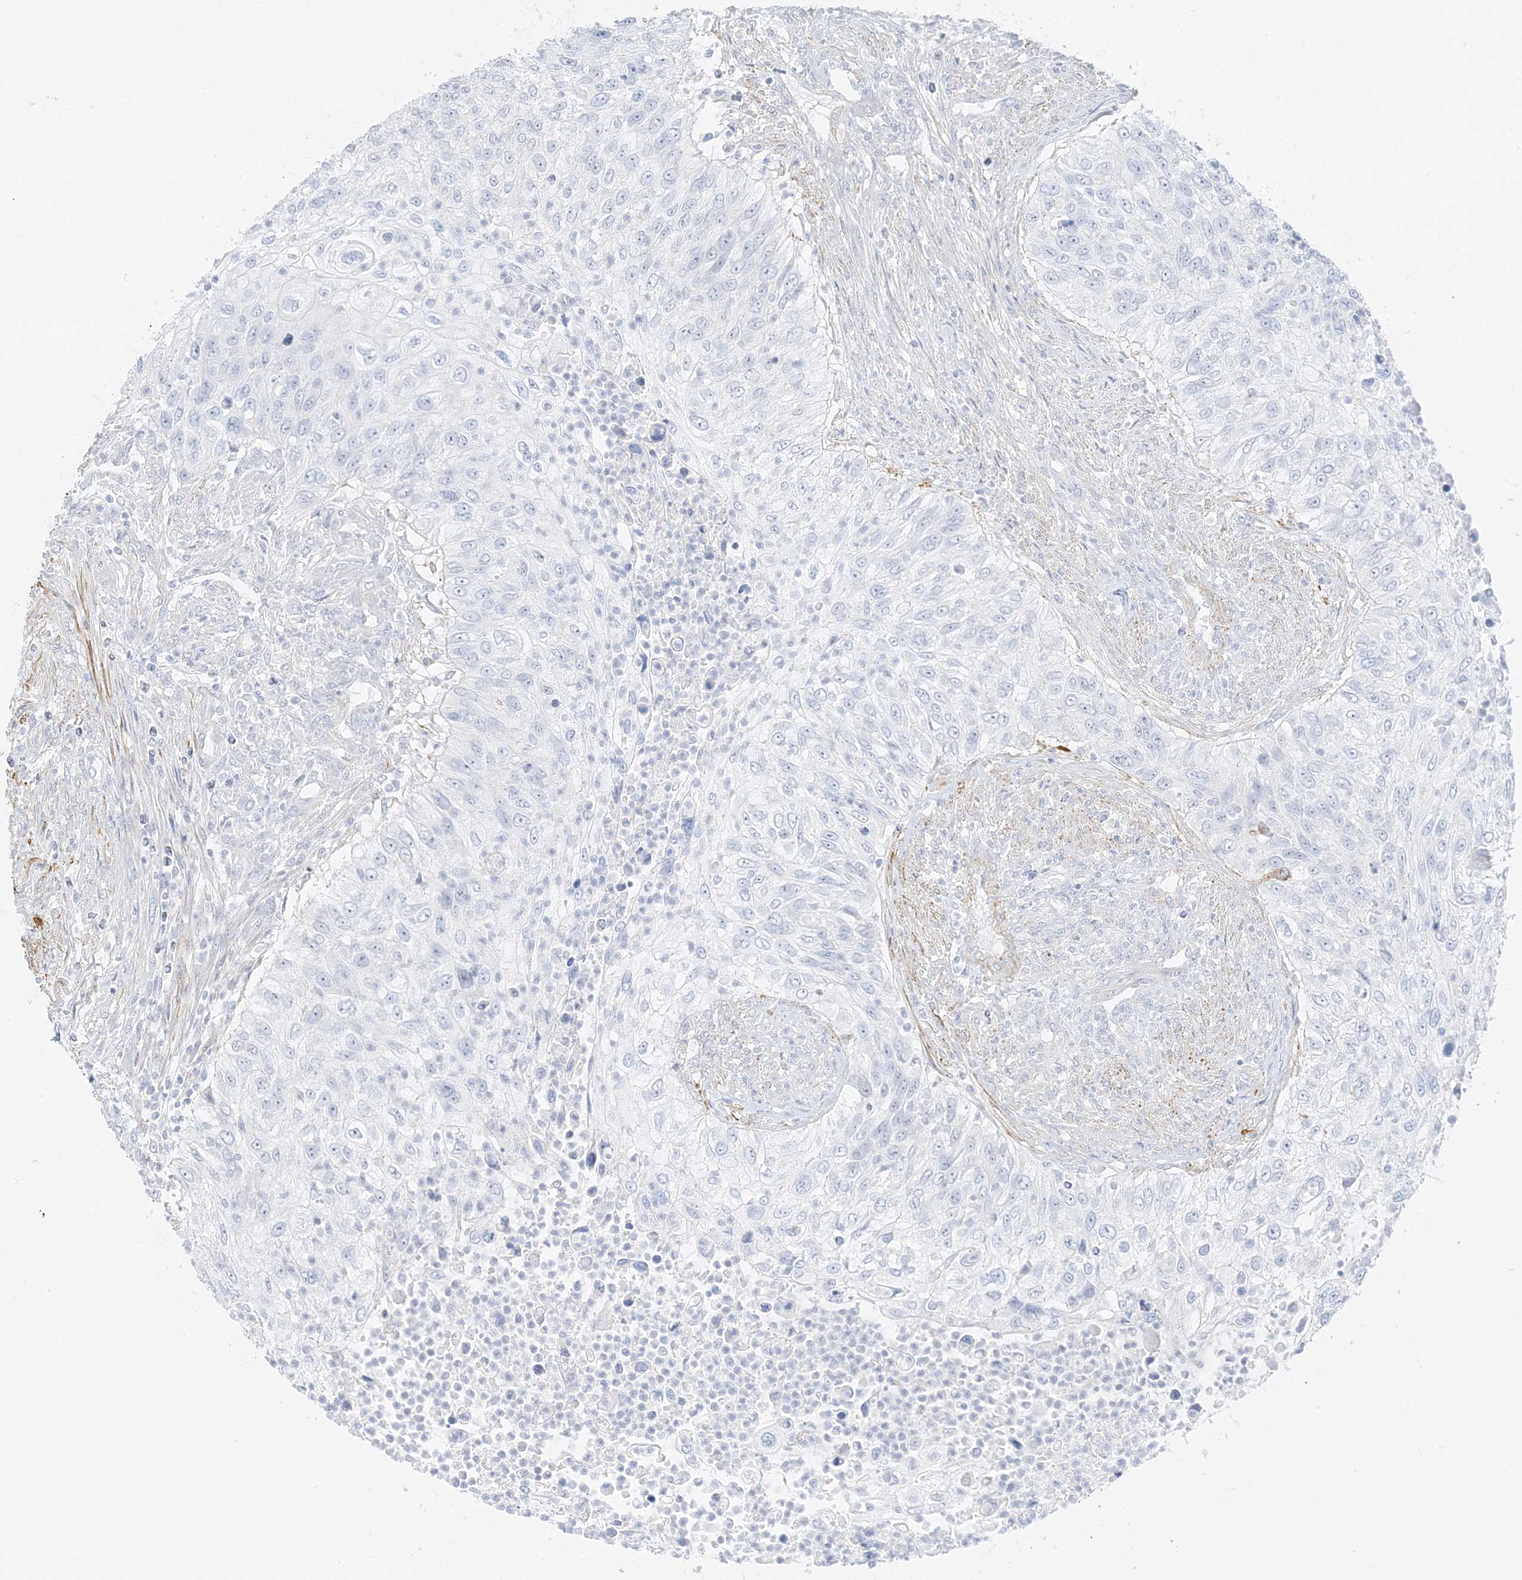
{"staining": {"intensity": "negative", "quantity": "none", "location": "none"}, "tissue": "urothelial cancer", "cell_type": "Tumor cells", "image_type": "cancer", "snomed": [{"axis": "morphology", "description": "Urothelial carcinoma, High grade"}, {"axis": "topography", "description": "Urinary bladder"}], "caption": "Immunohistochemistry of human high-grade urothelial carcinoma shows no expression in tumor cells. (Stains: DAB immunohistochemistry with hematoxylin counter stain, Microscopy: brightfield microscopy at high magnification).", "gene": "SLC22A13", "patient": {"sex": "female", "age": 60}}